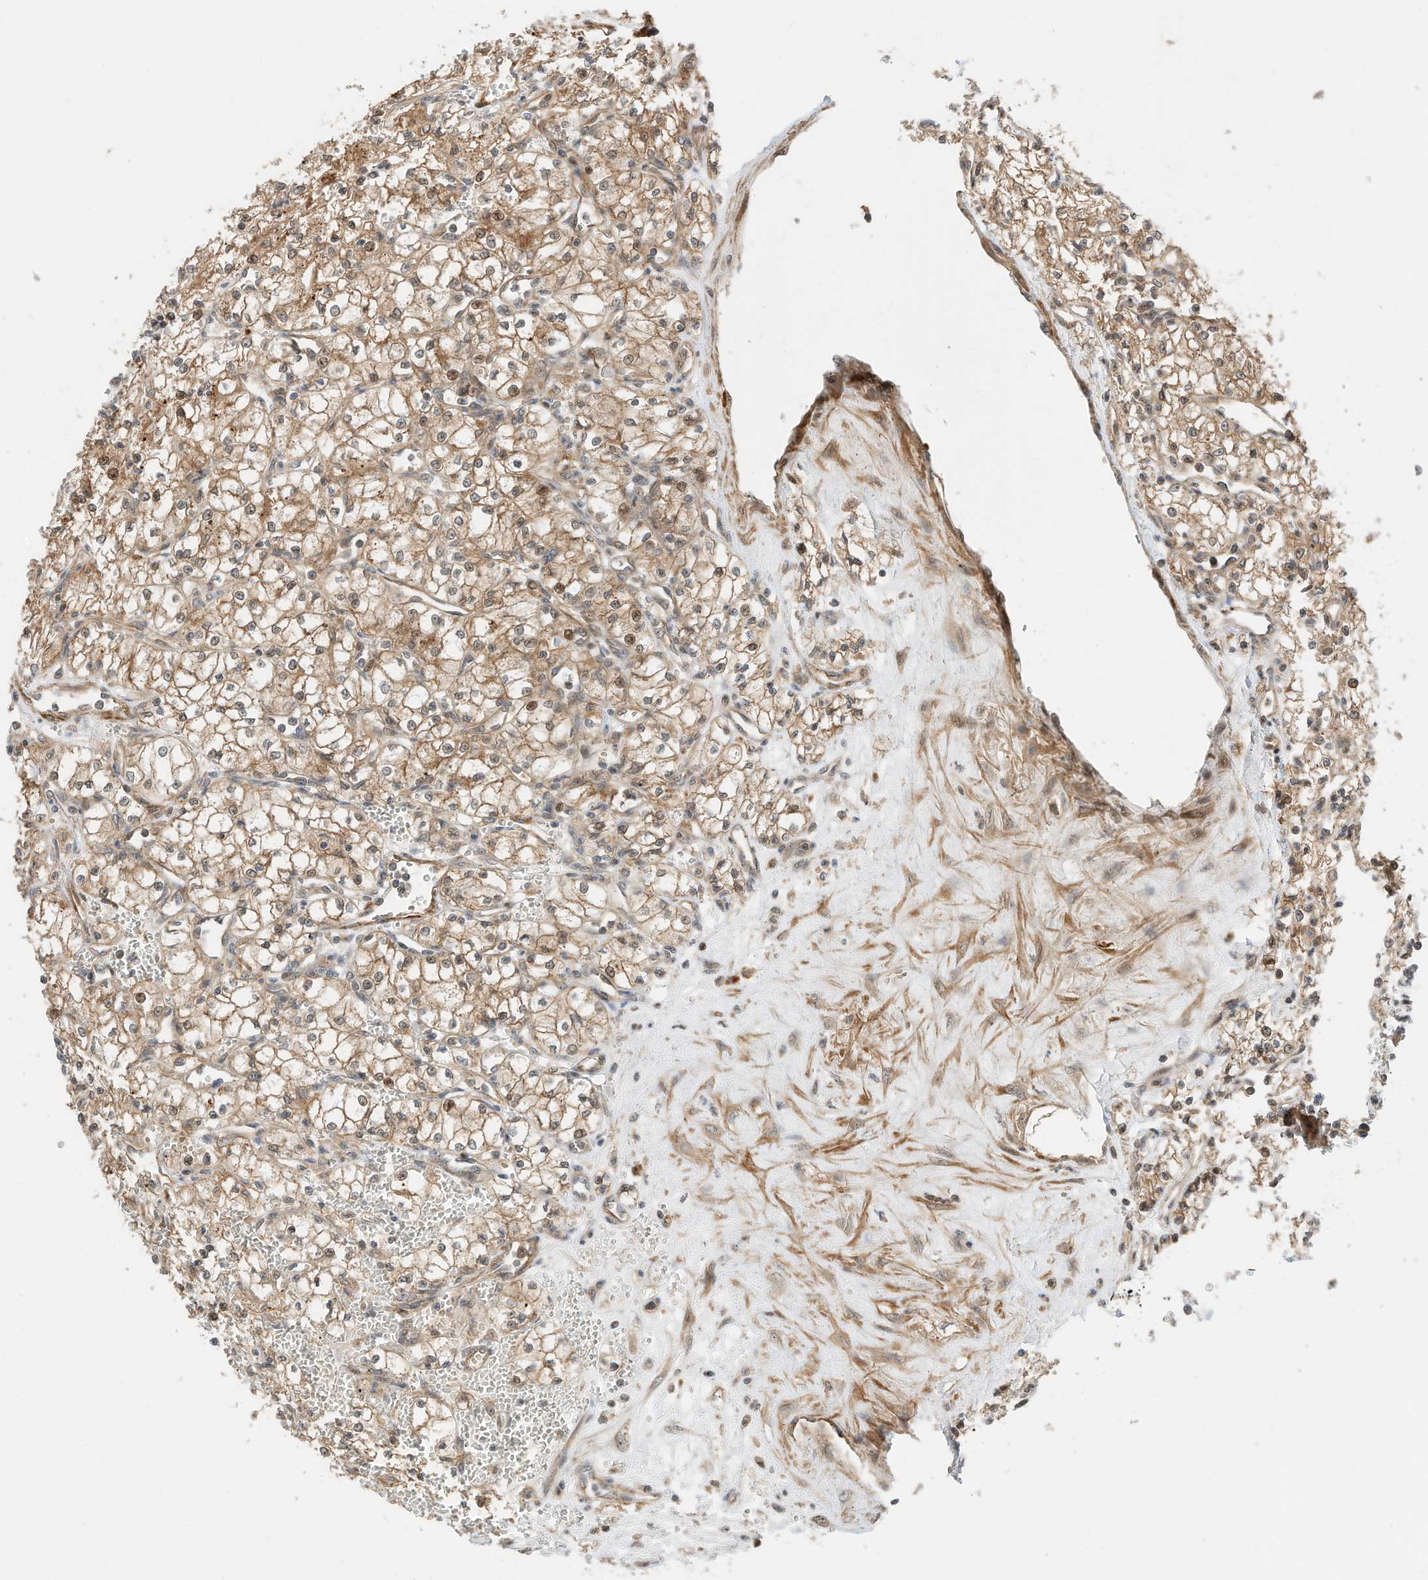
{"staining": {"intensity": "moderate", "quantity": ">75%", "location": "cytoplasmic/membranous"}, "tissue": "renal cancer", "cell_type": "Tumor cells", "image_type": "cancer", "snomed": [{"axis": "morphology", "description": "Adenocarcinoma, NOS"}, {"axis": "topography", "description": "Kidney"}], "caption": "Protein staining reveals moderate cytoplasmic/membranous positivity in about >75% of tumor cells in renal adenocarcinoma. (DAB IHC with brightfield microscopy, high magnification).", "gene": "CPAMD8", "patient": {"sex": "male", "age": 59}}